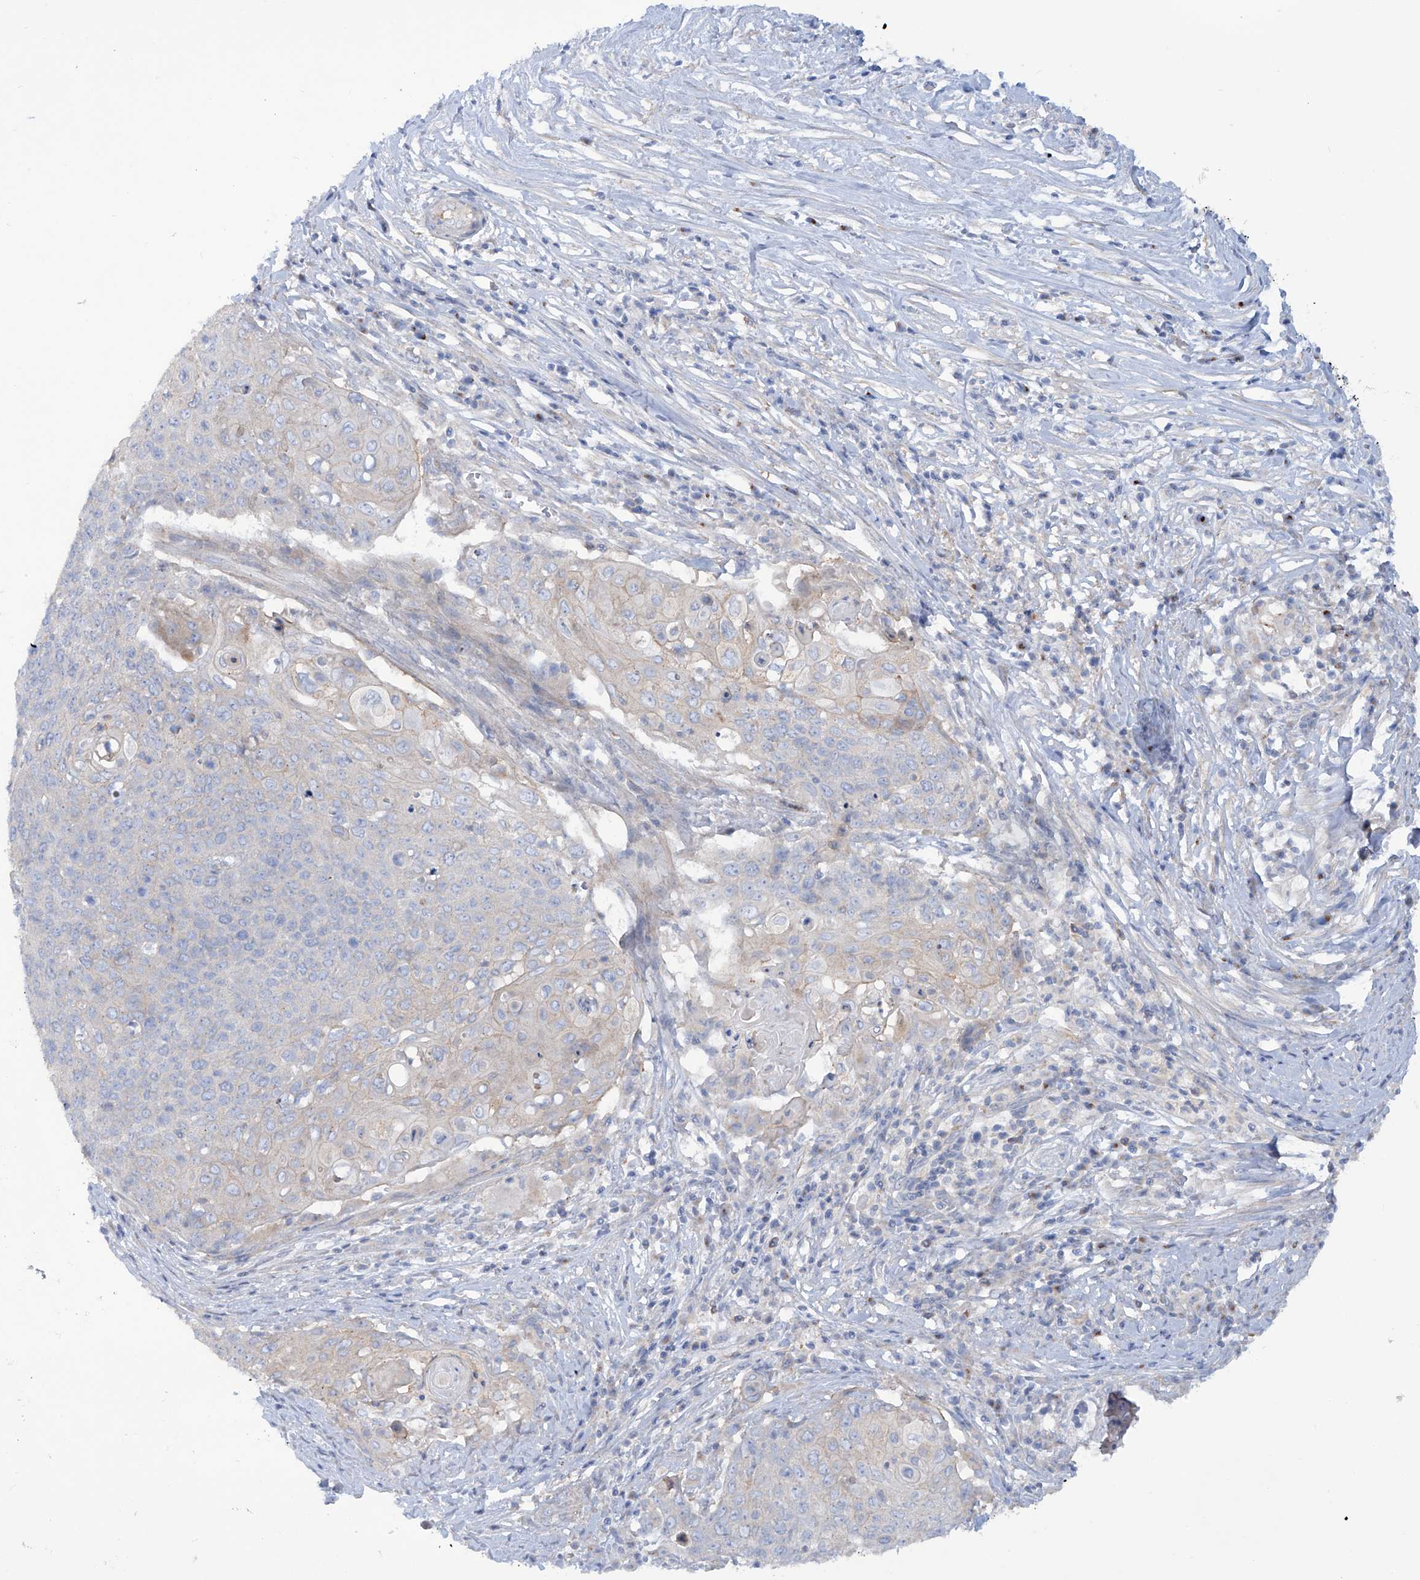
{"staining": {"intensity": "negative", "quantity": "none", "location": "none"}, "tissue": "cervical cancer", "cell_type": "Tumor cells", "image_type": "cancer", "snomed": [{"axis": "morphology", "description": "Squamous cell carcinoma, NOS"}, {"axis": "topography", "description": "Cervix"}], "caption": "Immunohistochemistry of human squamous cell carcinoma (cervical) demonstrates no expression in tumor cells.", "gene": "TMEM209", "patient": {"sex": "female", "age": 39}}